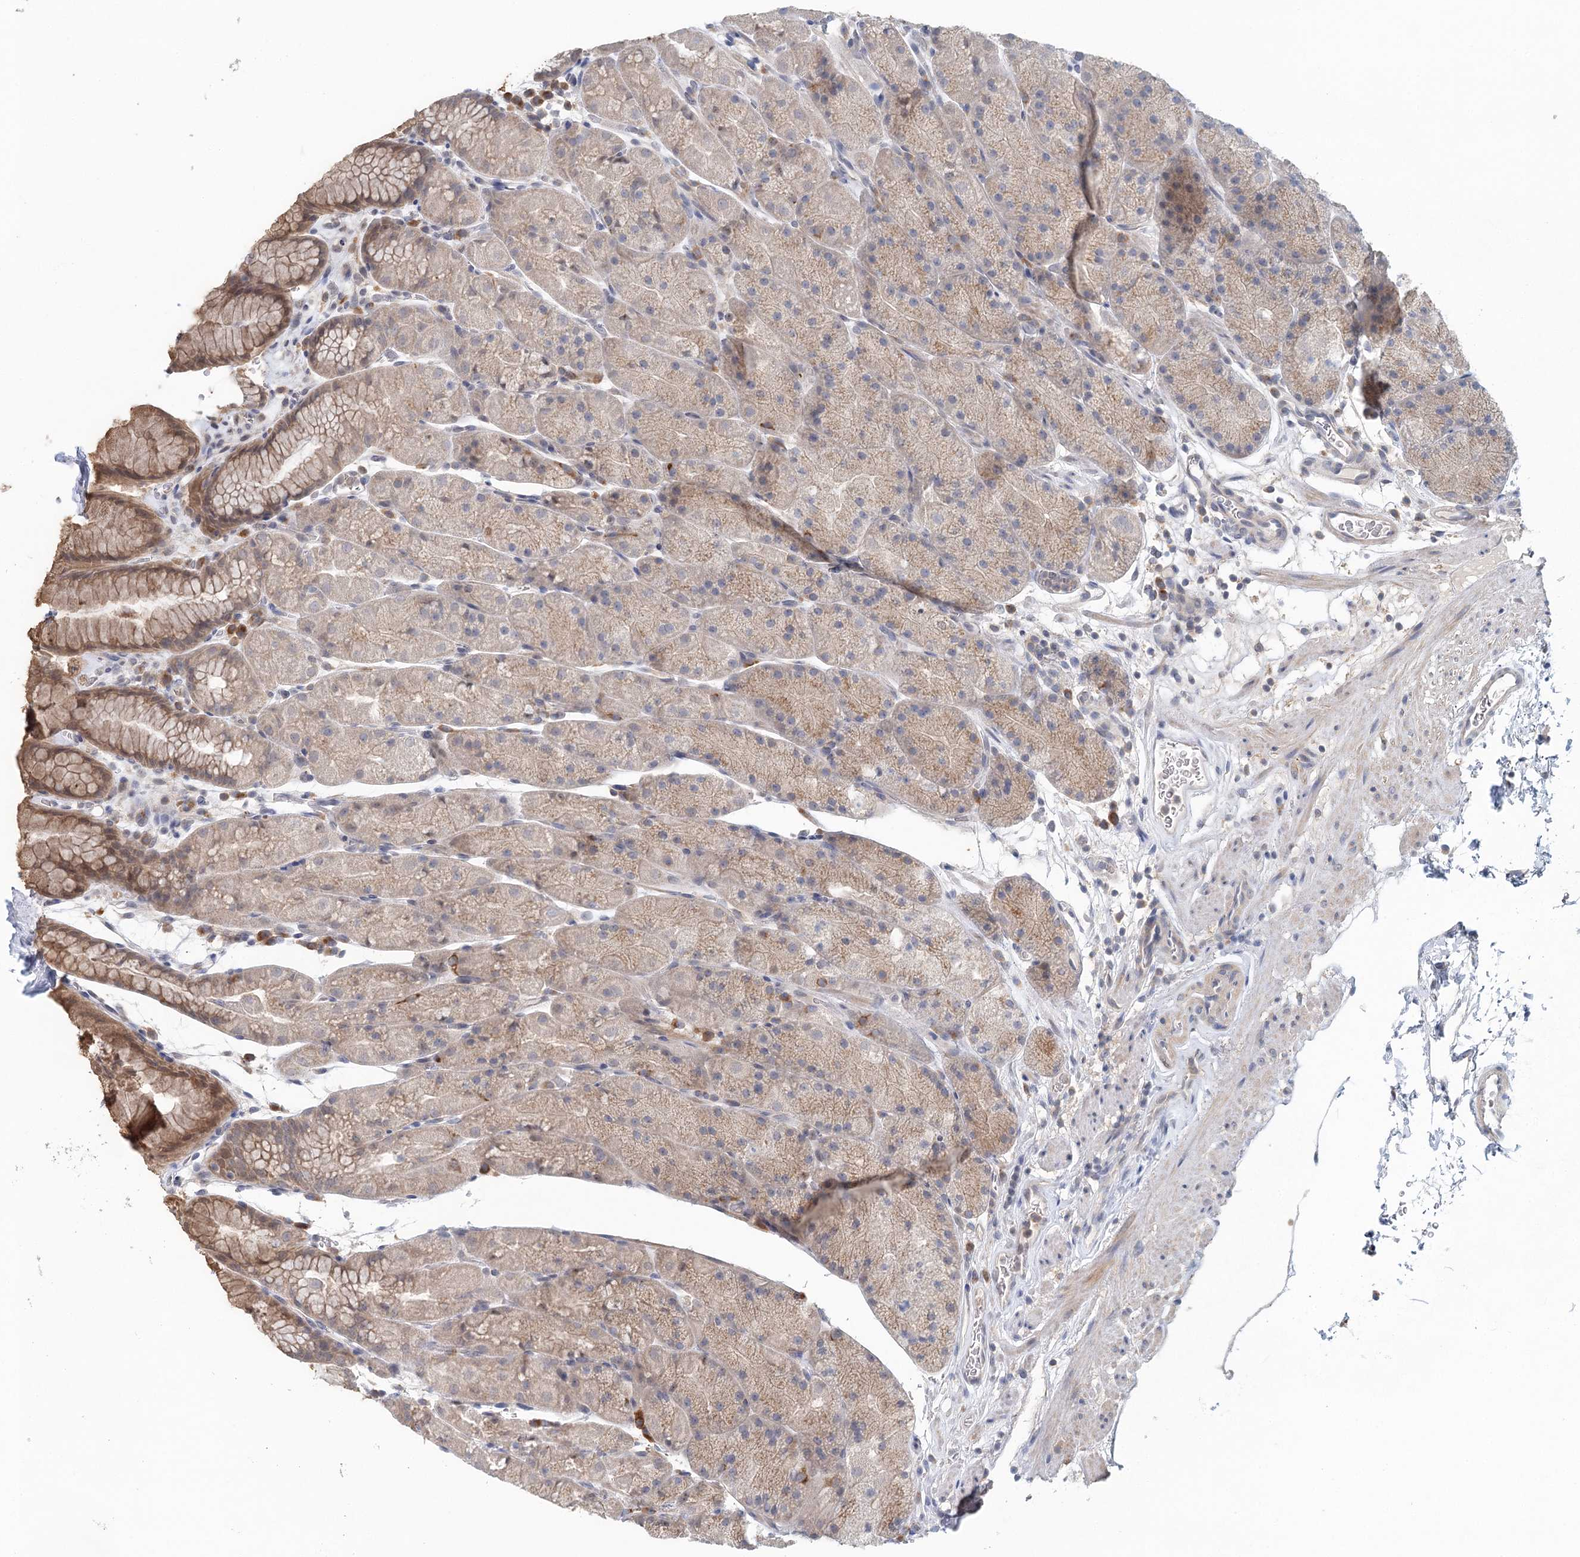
{"staining": {"intensity": "moderate", "quantity": ">75%", "location": "cytoplasmic/membranous"}, "tissue": "stomach", "cell_type": "Glandular cells", "image_type": "normal", "snomed": [{"axis": "morphology", "description": "Normal tissue, NOS"}, {"axis": "topography", "description": "Stomach, upper"}, {"axis": "topography", "description": "Stomach, lower"}], "caption": "Immunohistochemistry (IHC) of benign stomach shows medium levels of moderate cytoplasmic/membranous staining in about >75% of glandular cells. (Brightfield microscopy of DAB IHC at high magnification).", "gene": "BLTP1", "patient": {"sex": "male", "age": 67}}